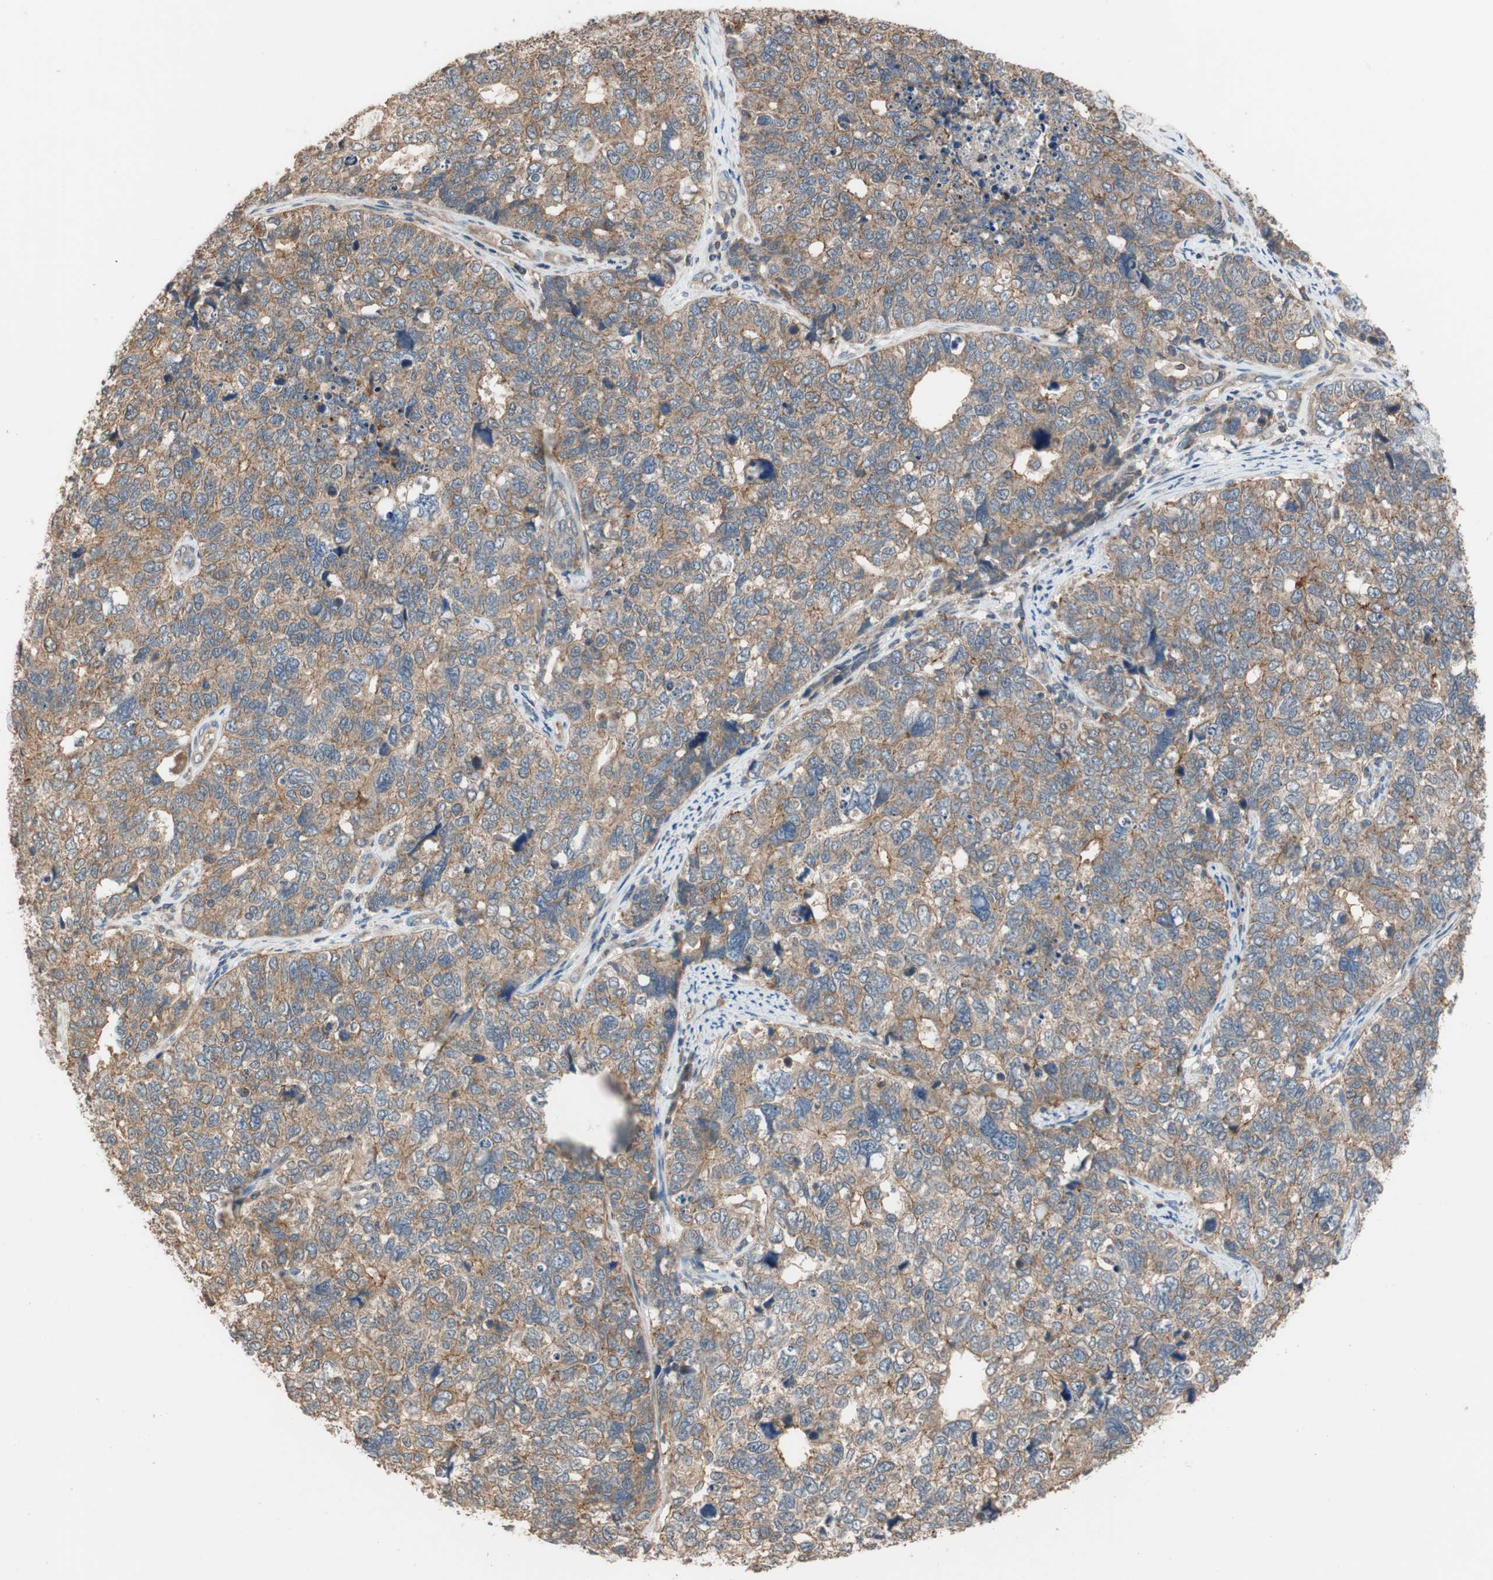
{"staining": {"intensity": "moderate", "quantity": ">75%", "location": "cytoplasmic/membranous"}, "tissue": "cervical cancer", "cell_type": "Tumor cells", "image_type": "cancer", "snomed": [{"axis": "morphology", "description": "Squamous cell carcinoma, NOS"}, {"axis": "topography", "description": "Cervix"}], "caption": "A high-resolution histopathology image shows immunohistochemistry staining of cervical squamous cell carcinoma, which demonstrates moderate cytoplasmic/membranous staining in about >75% of tumor cells.", "gene": "MAP4K2", "patient": {"sex": "female", "age": 63}}